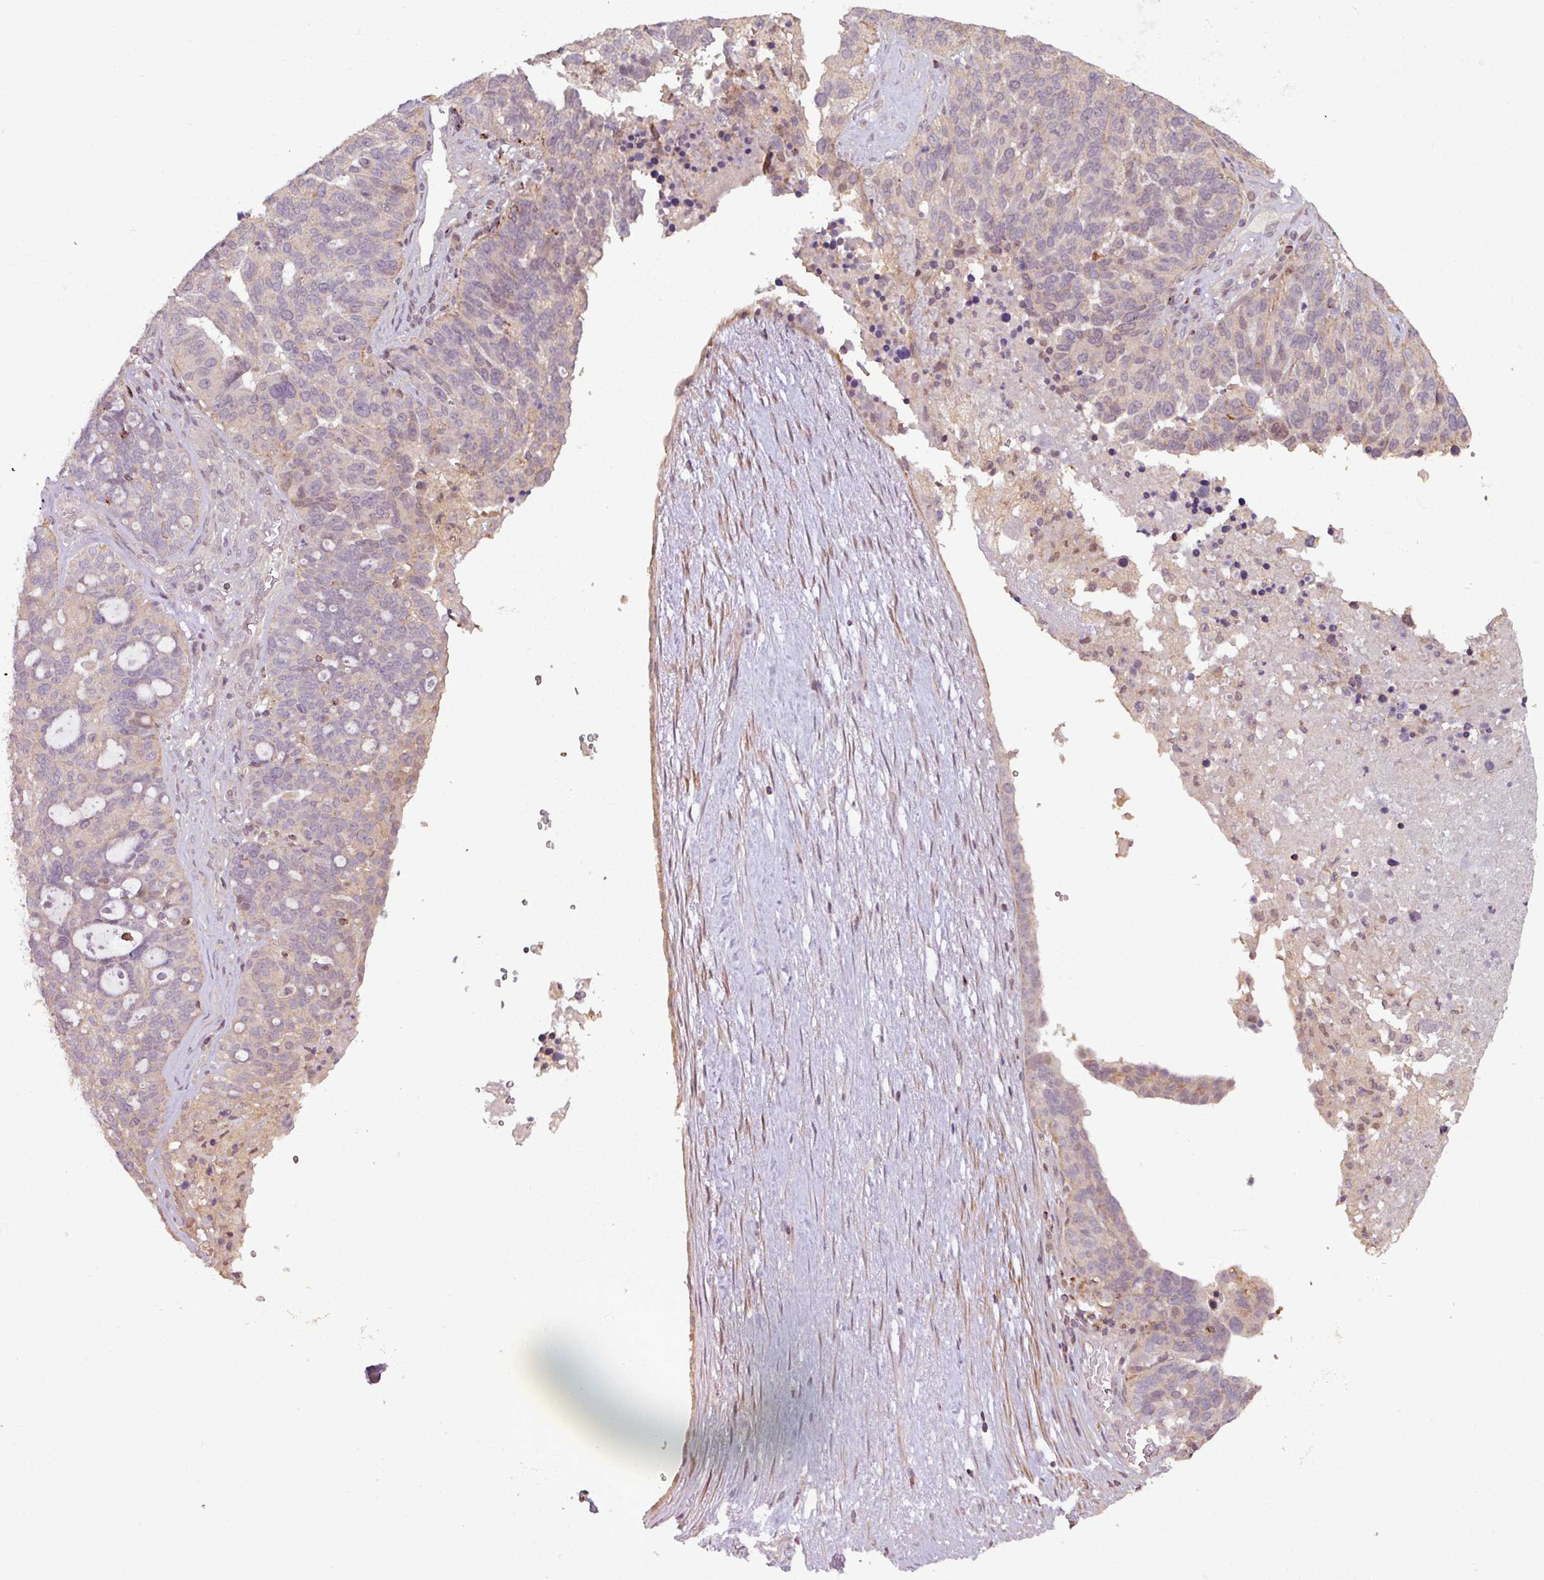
{"staining": {"intensity": "negative", "quantity": "none", "location": "none"}, "tissue": "ovarian cancer", "cell_type": "Tumor cells", "image_type": "cancer", "snomed": [{"axis": "morphology", "description": "Cystadenocarcinoma, serous, NOS"}, {"axis": "topography", "description": "Ovary"}], "caption": "High power microscopy photomicrograph of an immunohistochemistry (IHC) photomicrograph of ovarian cancer (serous cystadenocarcinoma), revealing no significant positivity in tumor cells.", "gene": "OR6B1", "patient": {"sex": "female", "age": 59}}